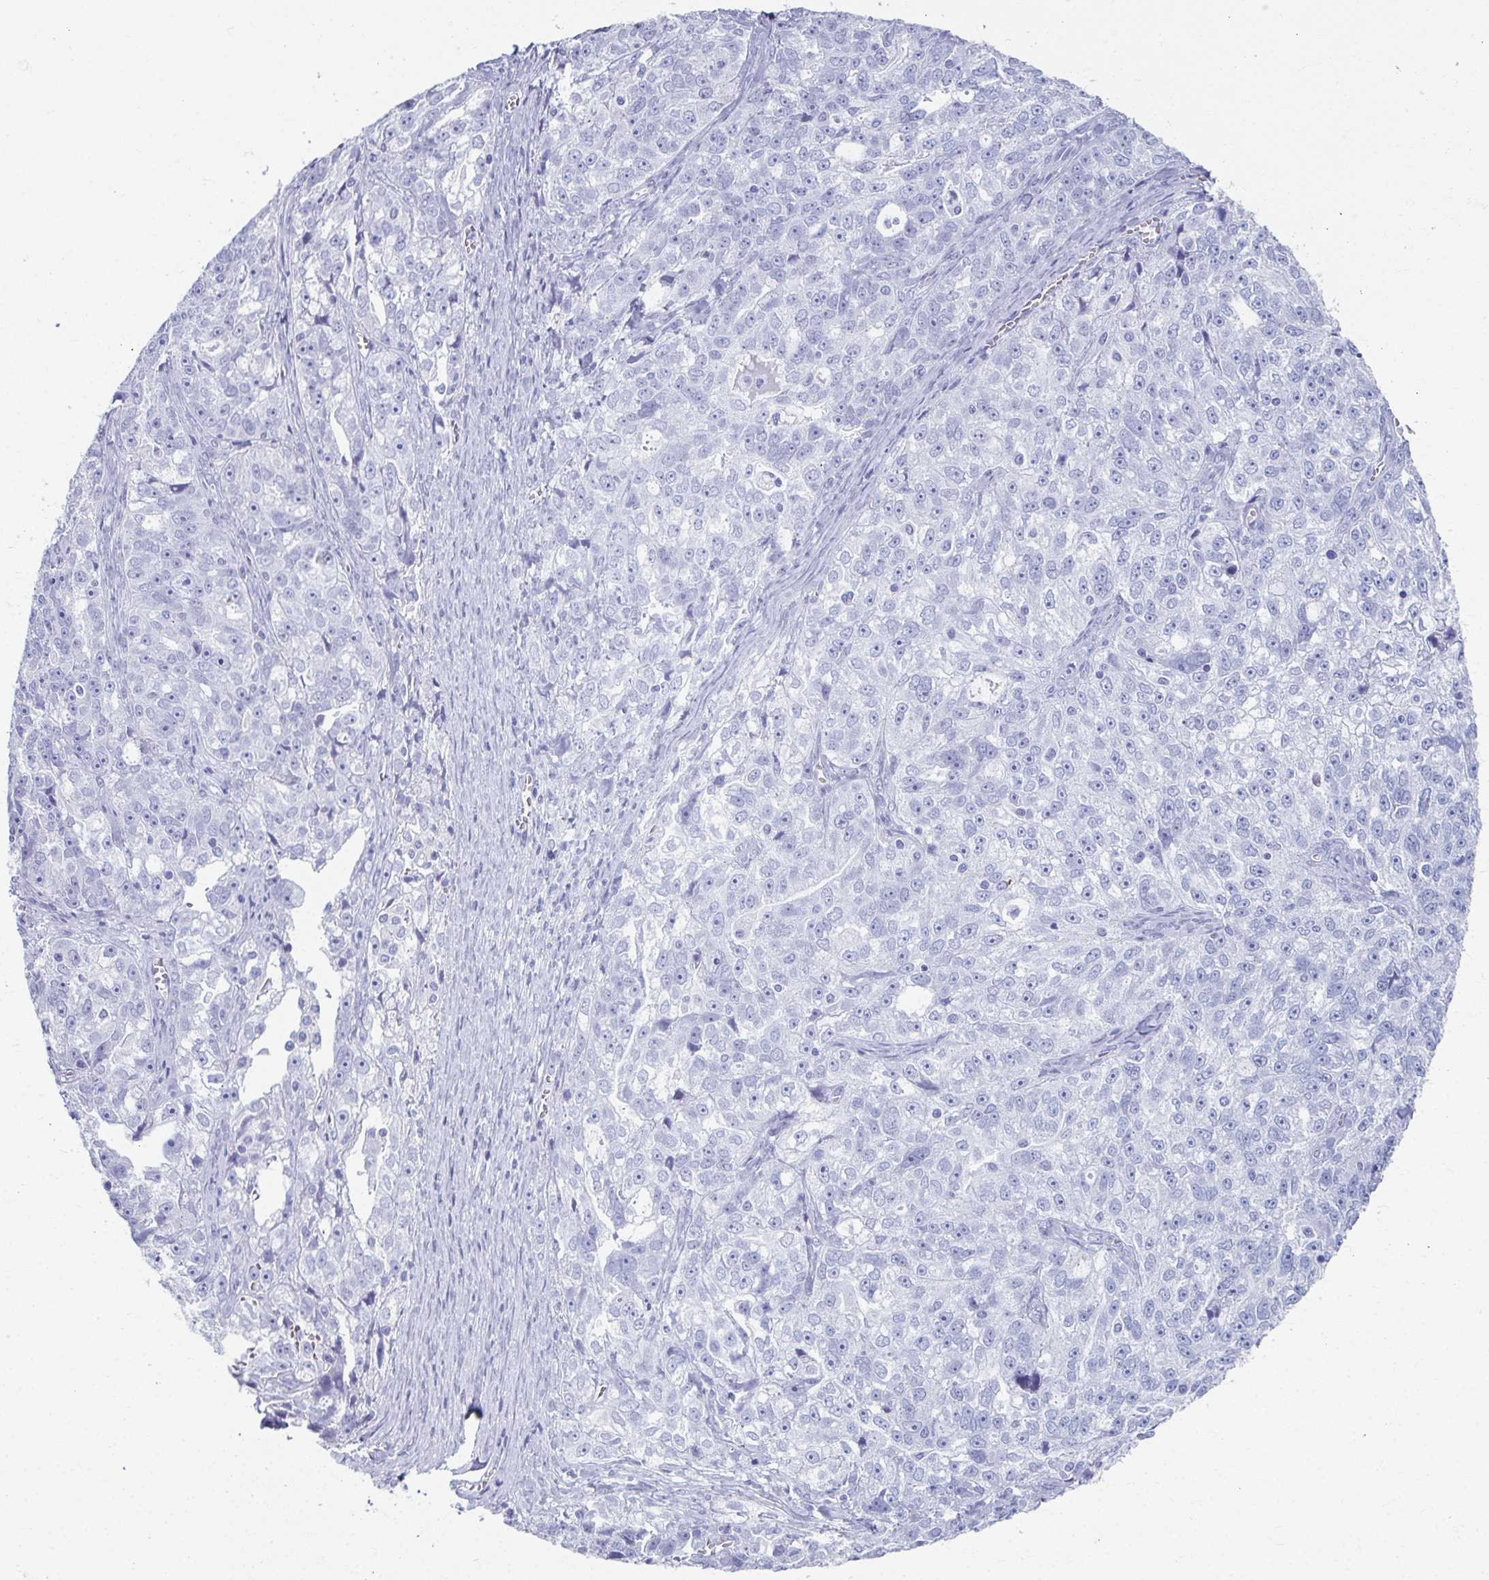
{"staining": {"intensity": "negative", "quantity": "none", "location": "none"}, "tissue": "ovarian cancer", "cell_type": "Tumor cells", "image_type": "cancer", "snomed": [{"axis": "morphology", "description": "Cystadenocarcinoma, serous, NOS"}, {"axis": "topography", "description": "Ovary"}], "caption": "Tumor cells are negative for protein expression in human ovarian serous cystadenocarcinoma.", "gene": "GHRL", "patient": {"sex": "female", "age": 51}}